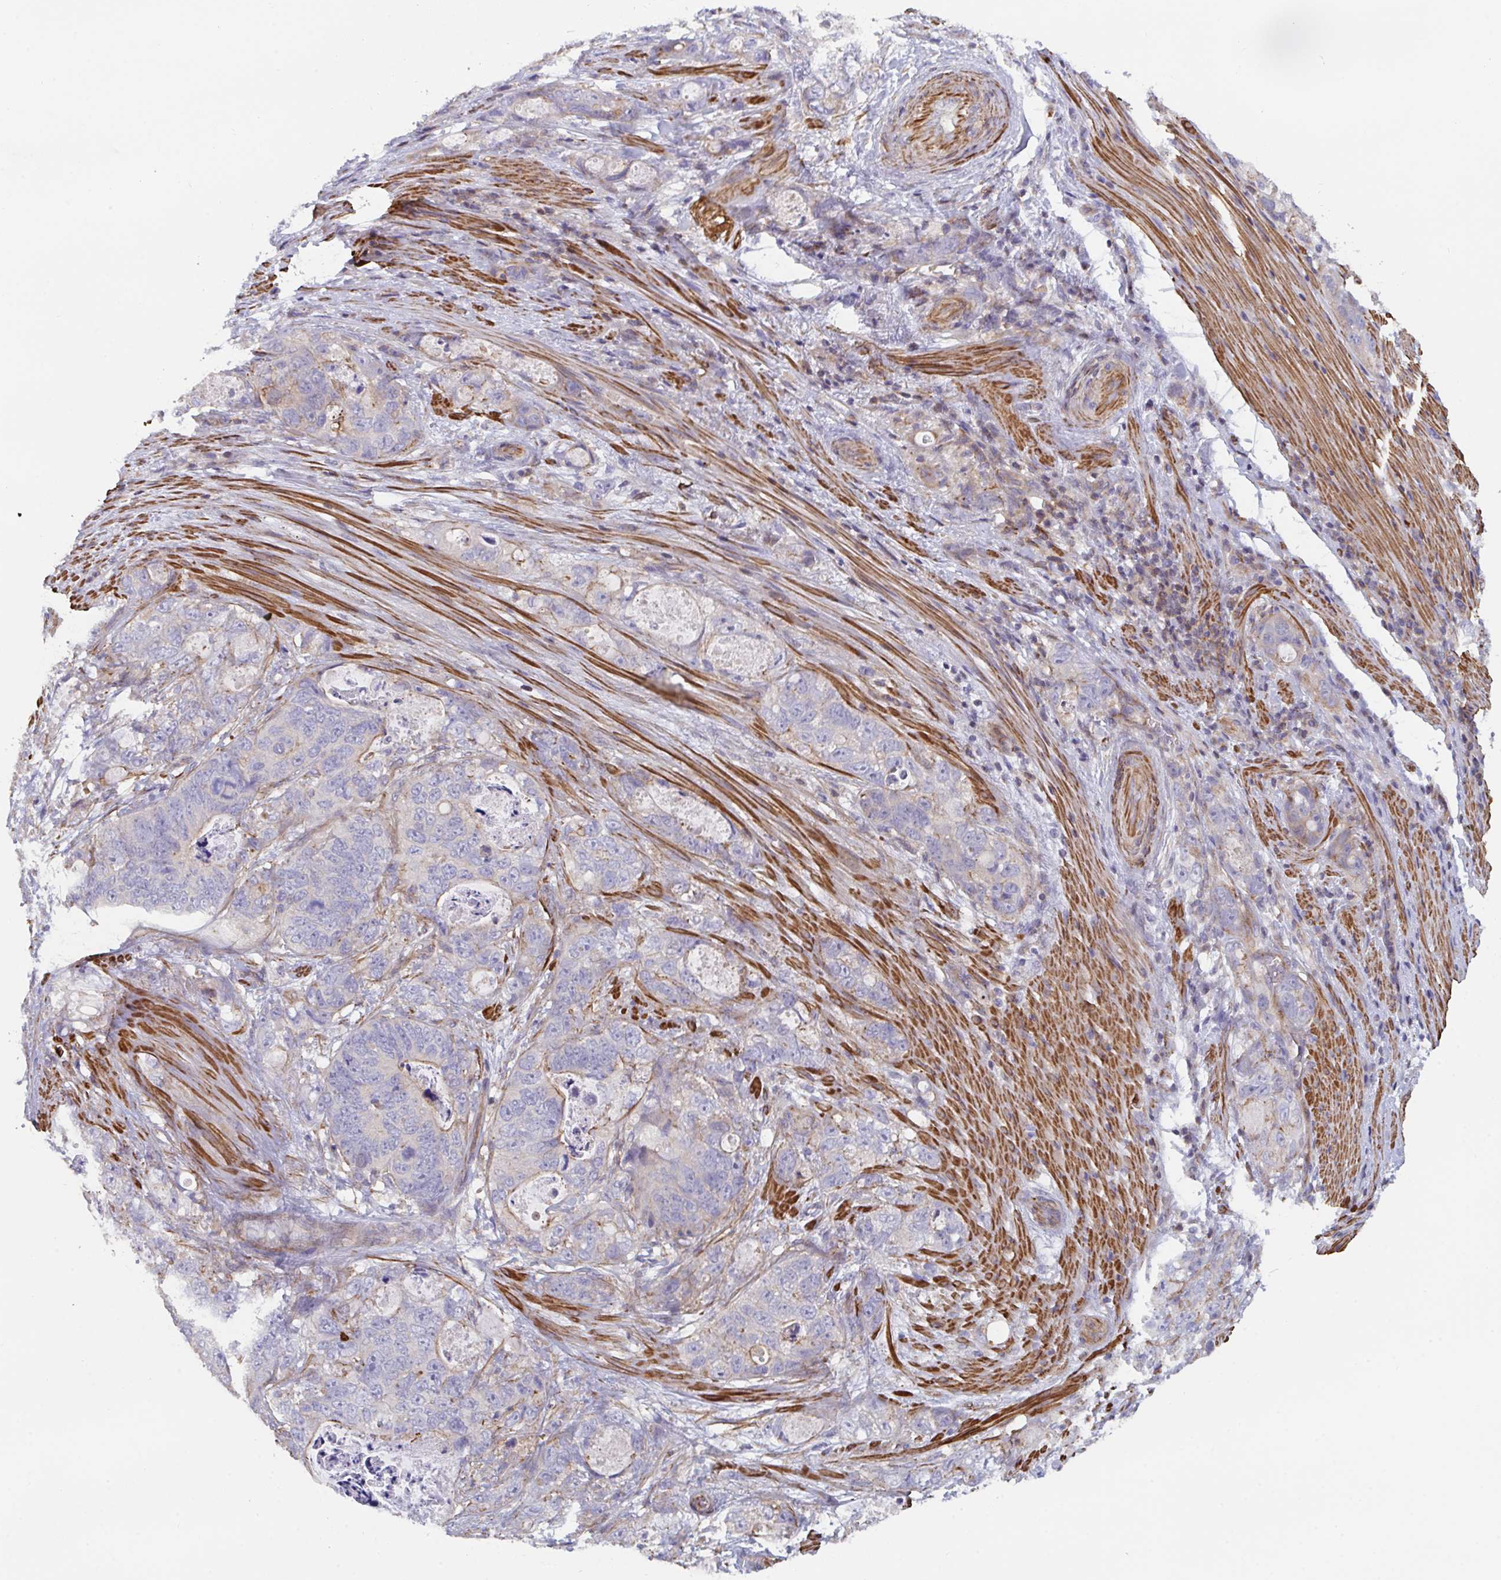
{"staining": {"intensity": "moderate", "quantity": "<25%", "location": "cytoplasmic/membranous"}, "tissue": "stomach cancer", "cell_type": "Tumor cells", "image_type": "cancer", "snomed": [{"axis": "morphology", "description": "Normal tissue, NOS"}, {"axis": "morphology", "description": "Adenocarcinoma, NOS"}, {"axis": "topography", "description": "Stomach"}], "caption": "This is an image of immunohistochemistry (IHC) staining of stomach cancer, which shows moderate expression in the cytoplasmic/membranous of tumor cells.", "gene": "FZD2", "patient": {"sex": "female", "age": 89}}